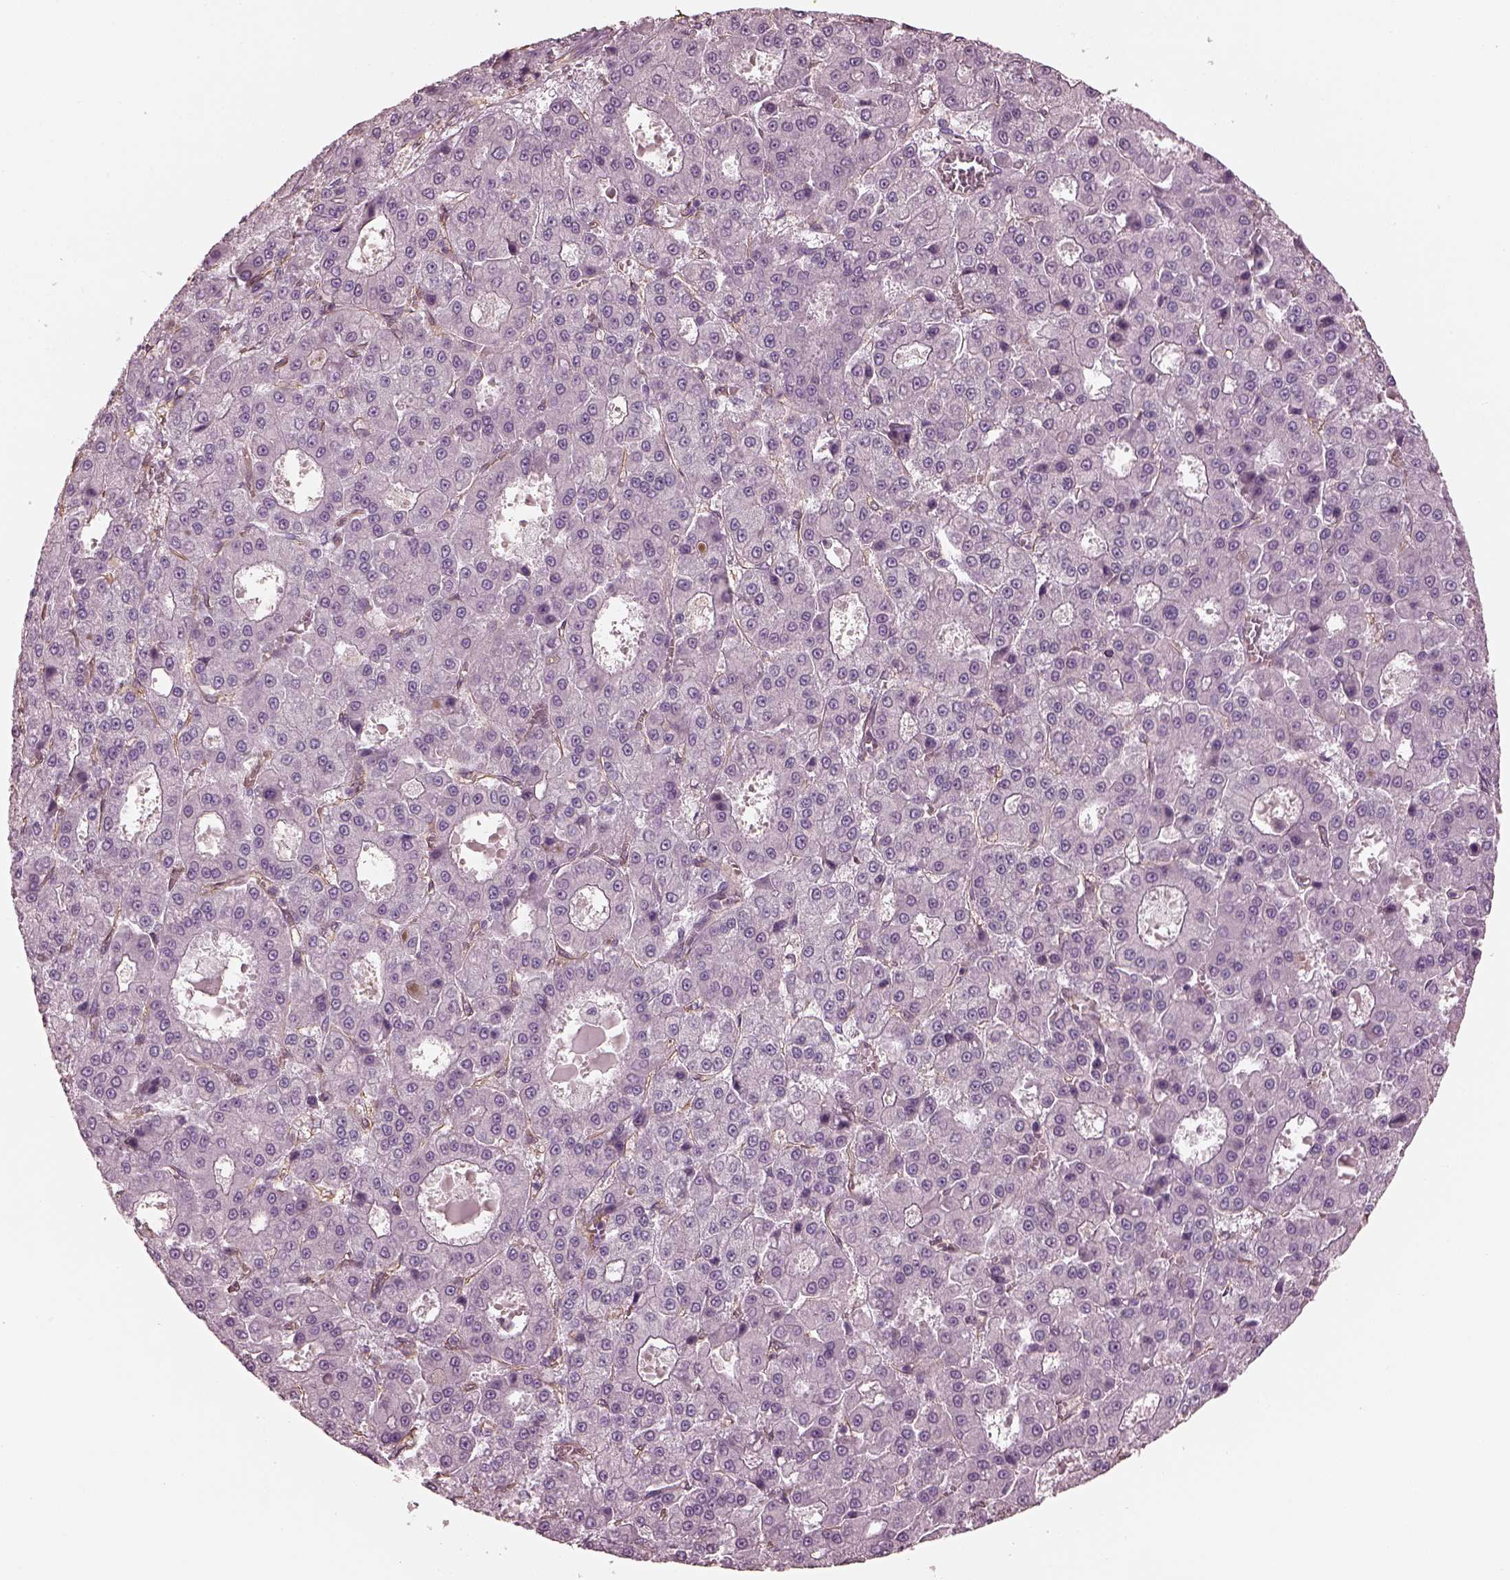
{"staining": {"intensity": "negative", "quantity": "none", "location": "none"}, "tissue": "liver cancer", "cell_type": "Tumor cells", "image_type": "cancer", "snomed": [{"axis": "morphology", "description": "Carcinoma, Hepatocellular, NOS"}, {"axis": "topography", "description": "Liver"}], "caption": "Tumor cells are negative for protein expression in human liver cancer.", "gene": "EIF4E1B", "patient": {"sex": "male", "age": 70}}